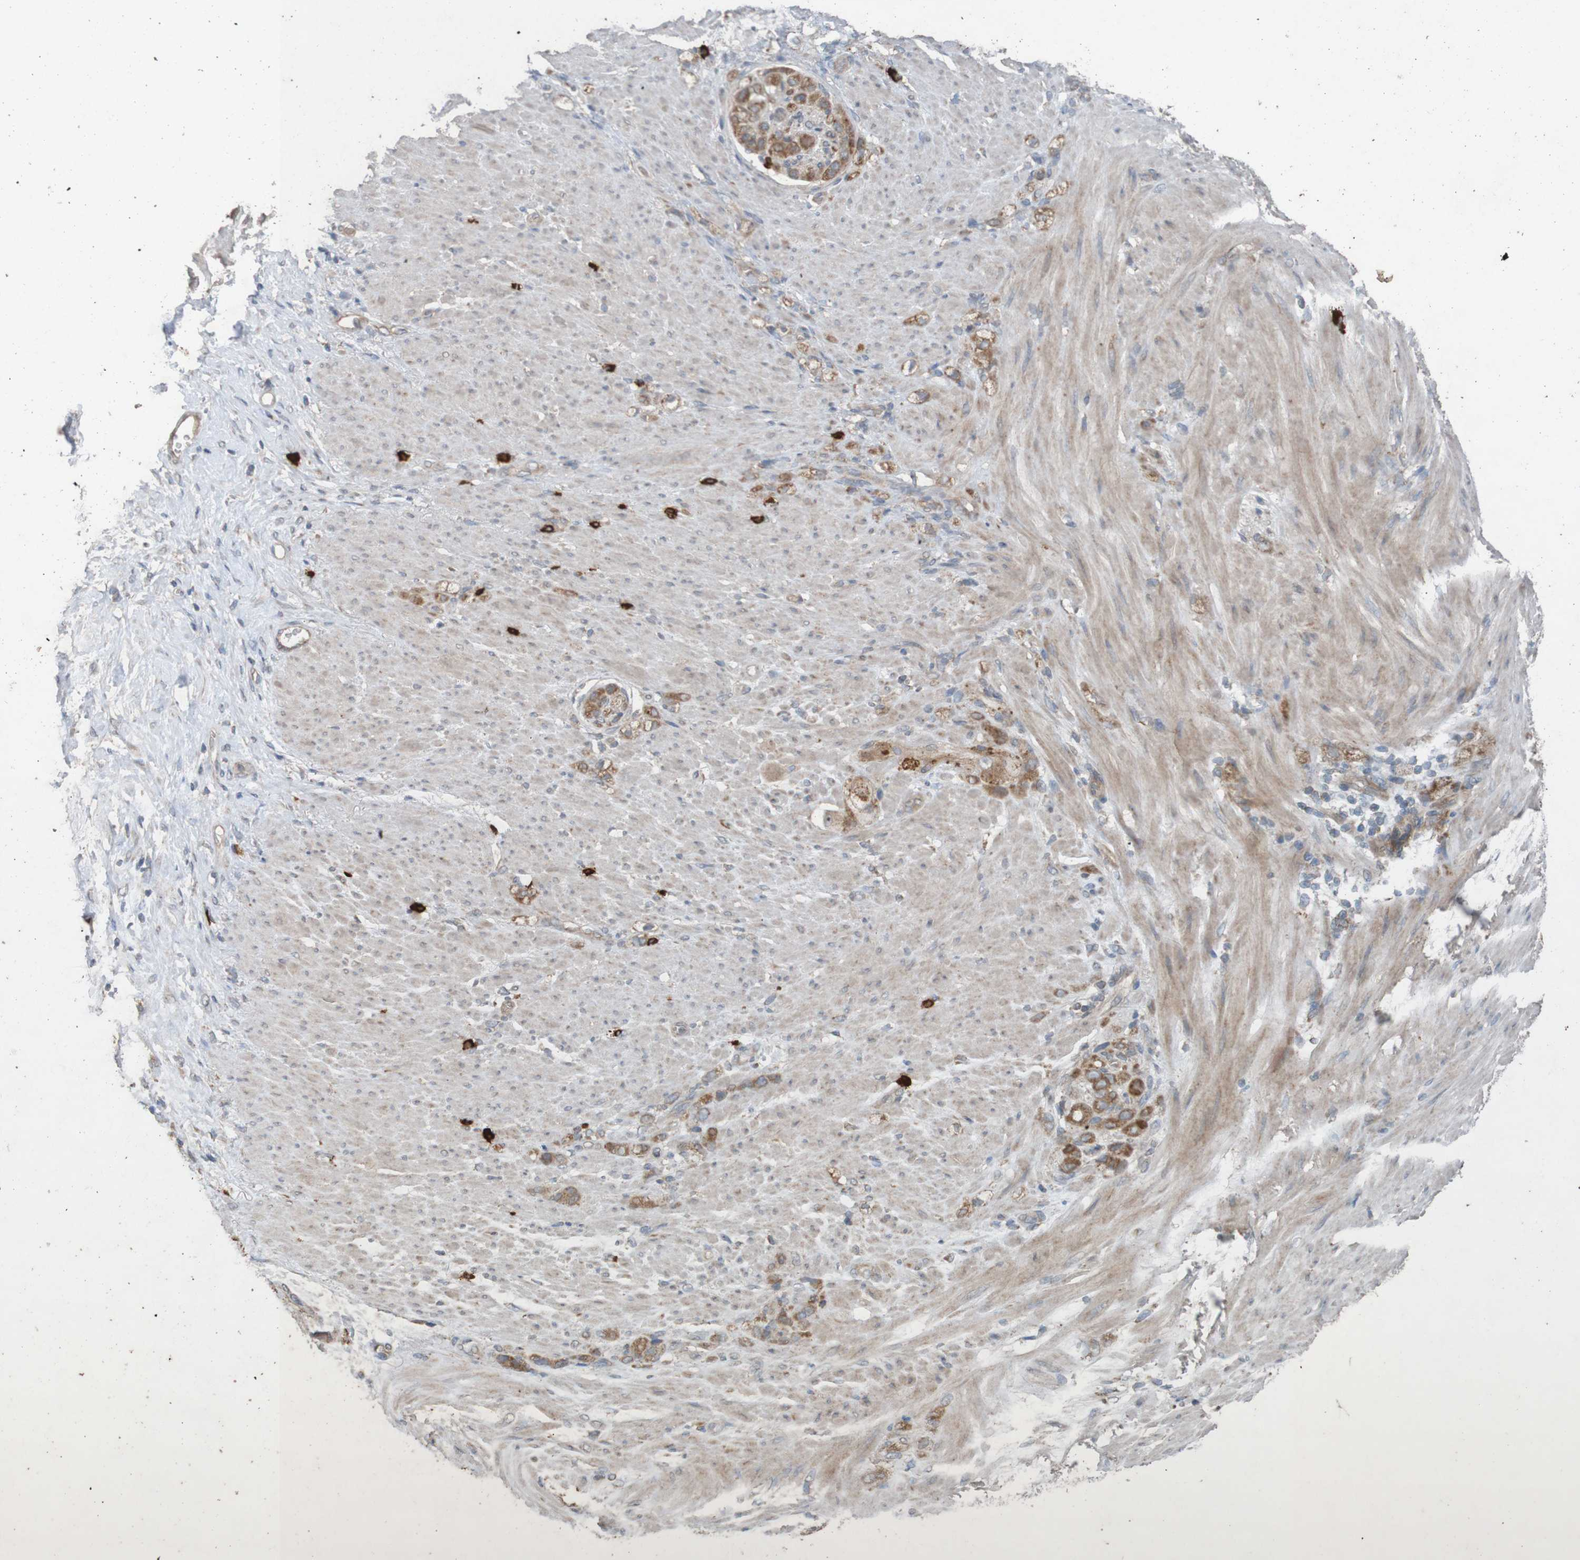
{"staining": {"intensity": "moderate", "quantity": ">75%", "location": "cytoplasmic/membranous"}, "tissue": "stomach cancer", "cell_type": "Tumor cells", "image_type": "cancer", "snomed": [{"axis": "morphology", "description": "Adenocarcinoma, NOS"}, {"axis": "topography", "description": "Stomach"}], "caption": "Protein positivity by immunohistochemistry demonstrates moderate cytoplasmic/membranous staining in approximately >75% of tumor cells in stomach cancer (adenocarcinoma).", "gene": "B3GAT2", "patient": {"sex": "male", "age": 82}}